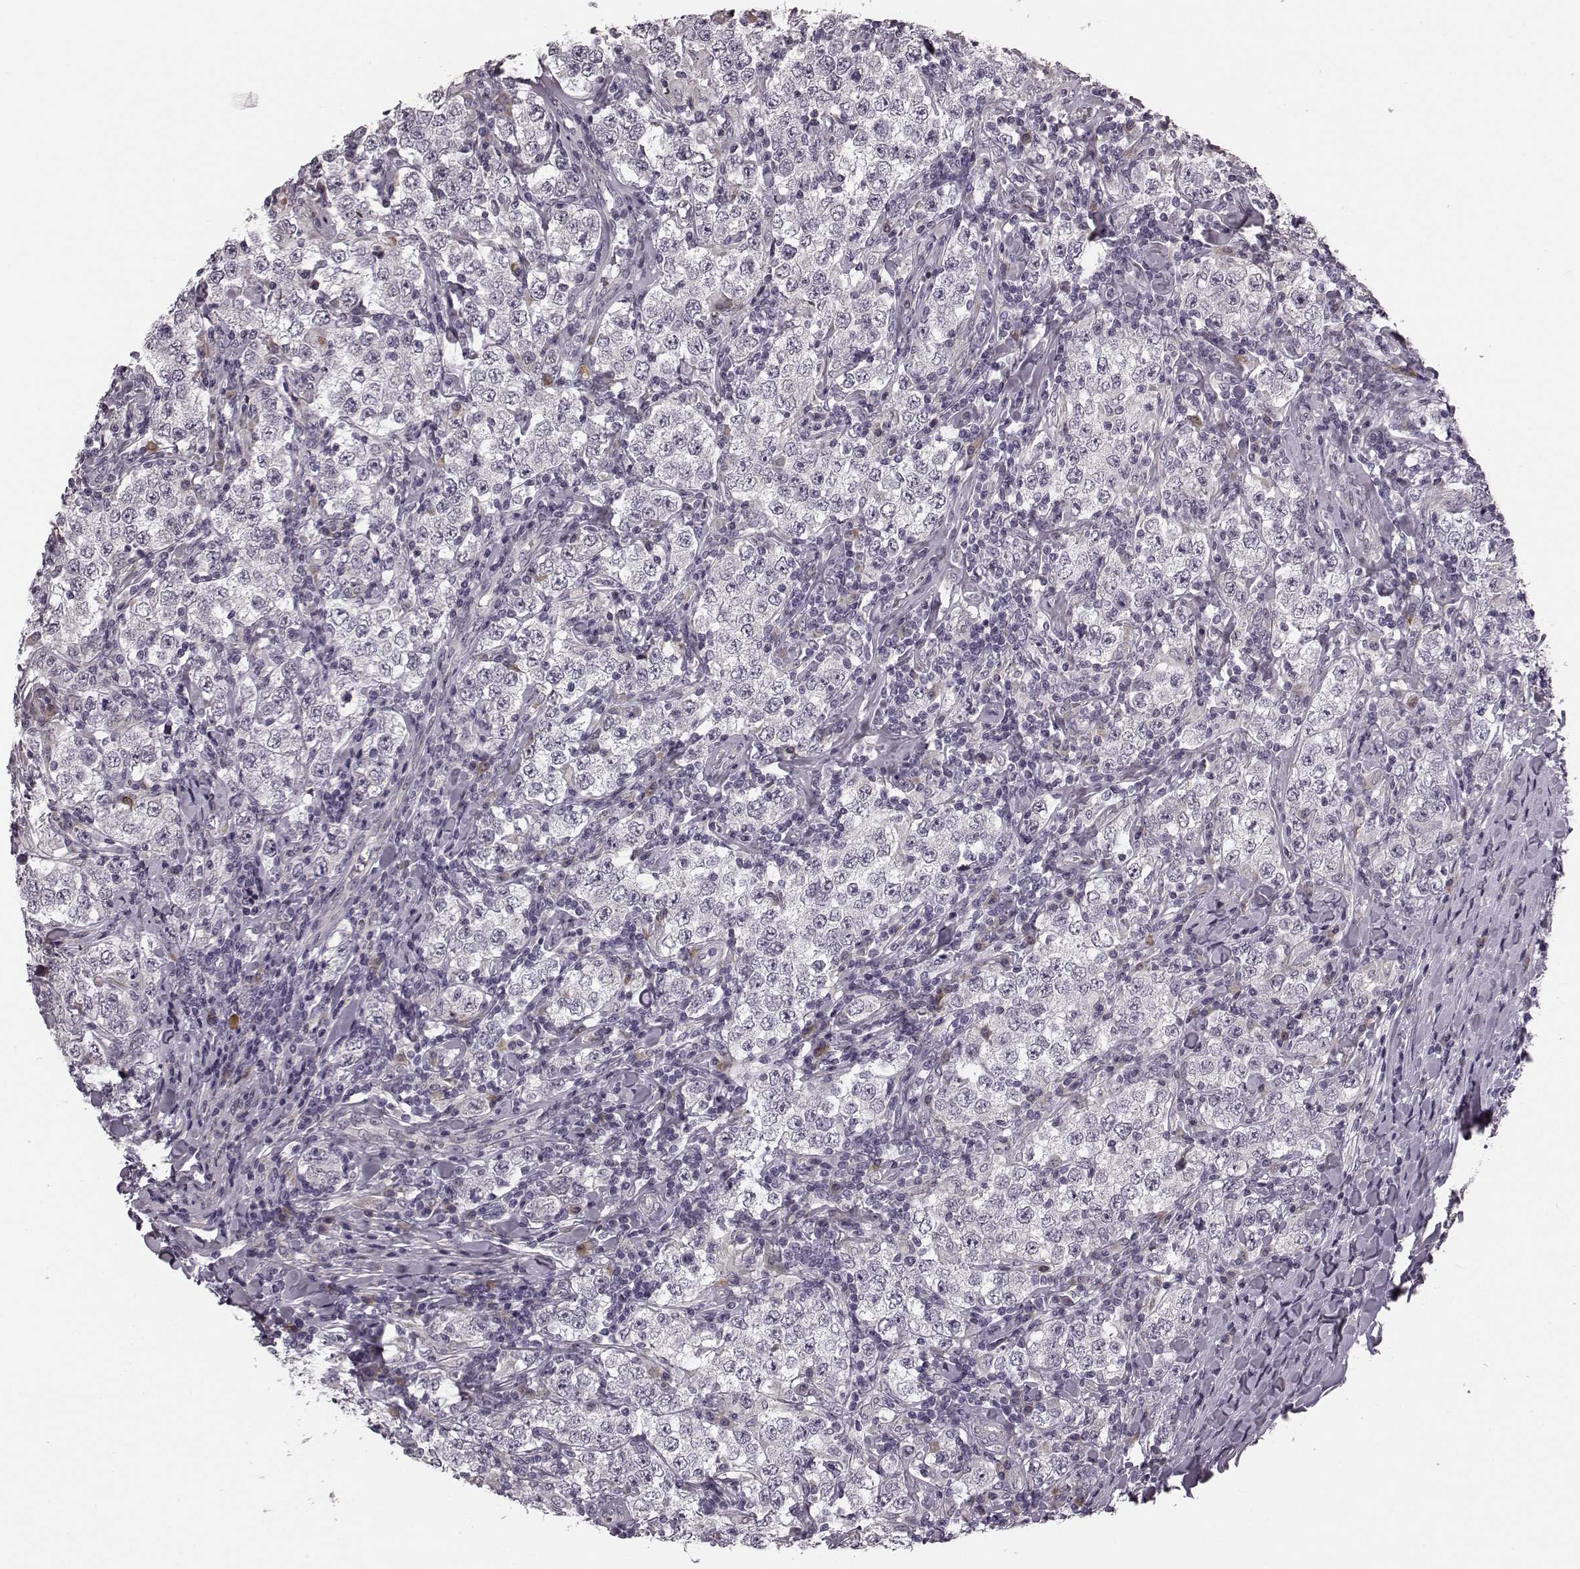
{"staining": {"intensity": "negative", "quantity": "none", "location": "none"}, "tissue": "testis cancer", "cell_type": "Tumor cells", "image_type": "cancer", "snomed": [{"axis": "morphology", "description": "Seminoma, NOS"}, {"axis": "morphology", "description": "Carcinoma, Embryonal, NOS"}, {"axis": "topography", "description": "Testis"}], "caption": "There is no significant positivity in tumor cells of seminoma (testis). Nuclei are stained in blue.", "gene": "FAM234B", "patient": {"sex": "male", "age": 41}}